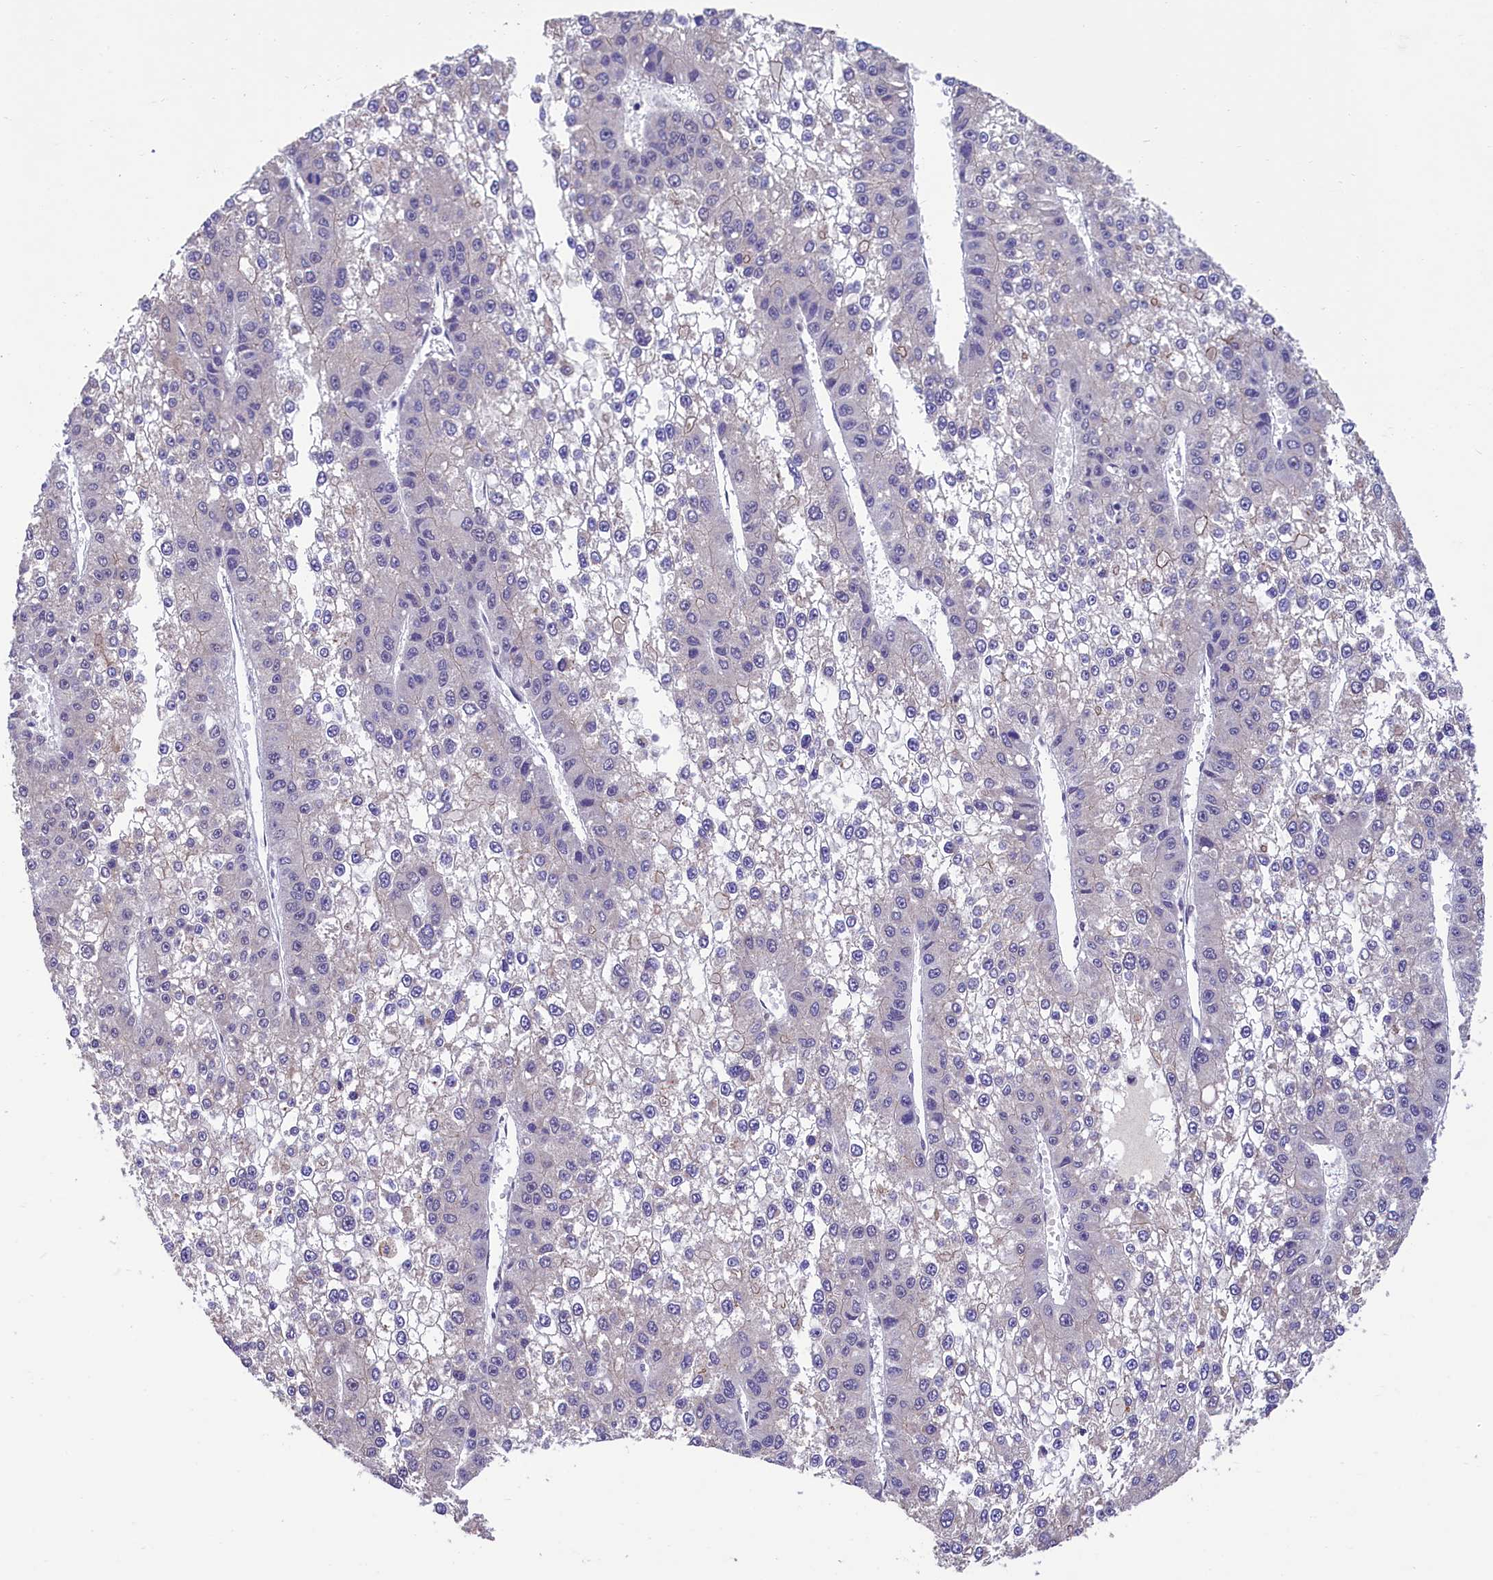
{"staining": {"intensity": "negative", "quantity": "none", "location": "none"}, "tissue": "liver cancer", "cell_type": "Tumor cells", "image_type": "cancer", "snomed": [{"axis": "morphology", "description": "Carcinoma, Hepatocellular, NOS"}, {"axis": "topography", "description": "Liver"}], "caption": "DAB (3,3'-diaminobenzidine) immunohistochemical staining of liver cancer (hepatocellular carcinoma) exhibits no significant expression in tumor cells.", "gene": "HECTD4", "patient": {"sex": "female", "age": 73}}